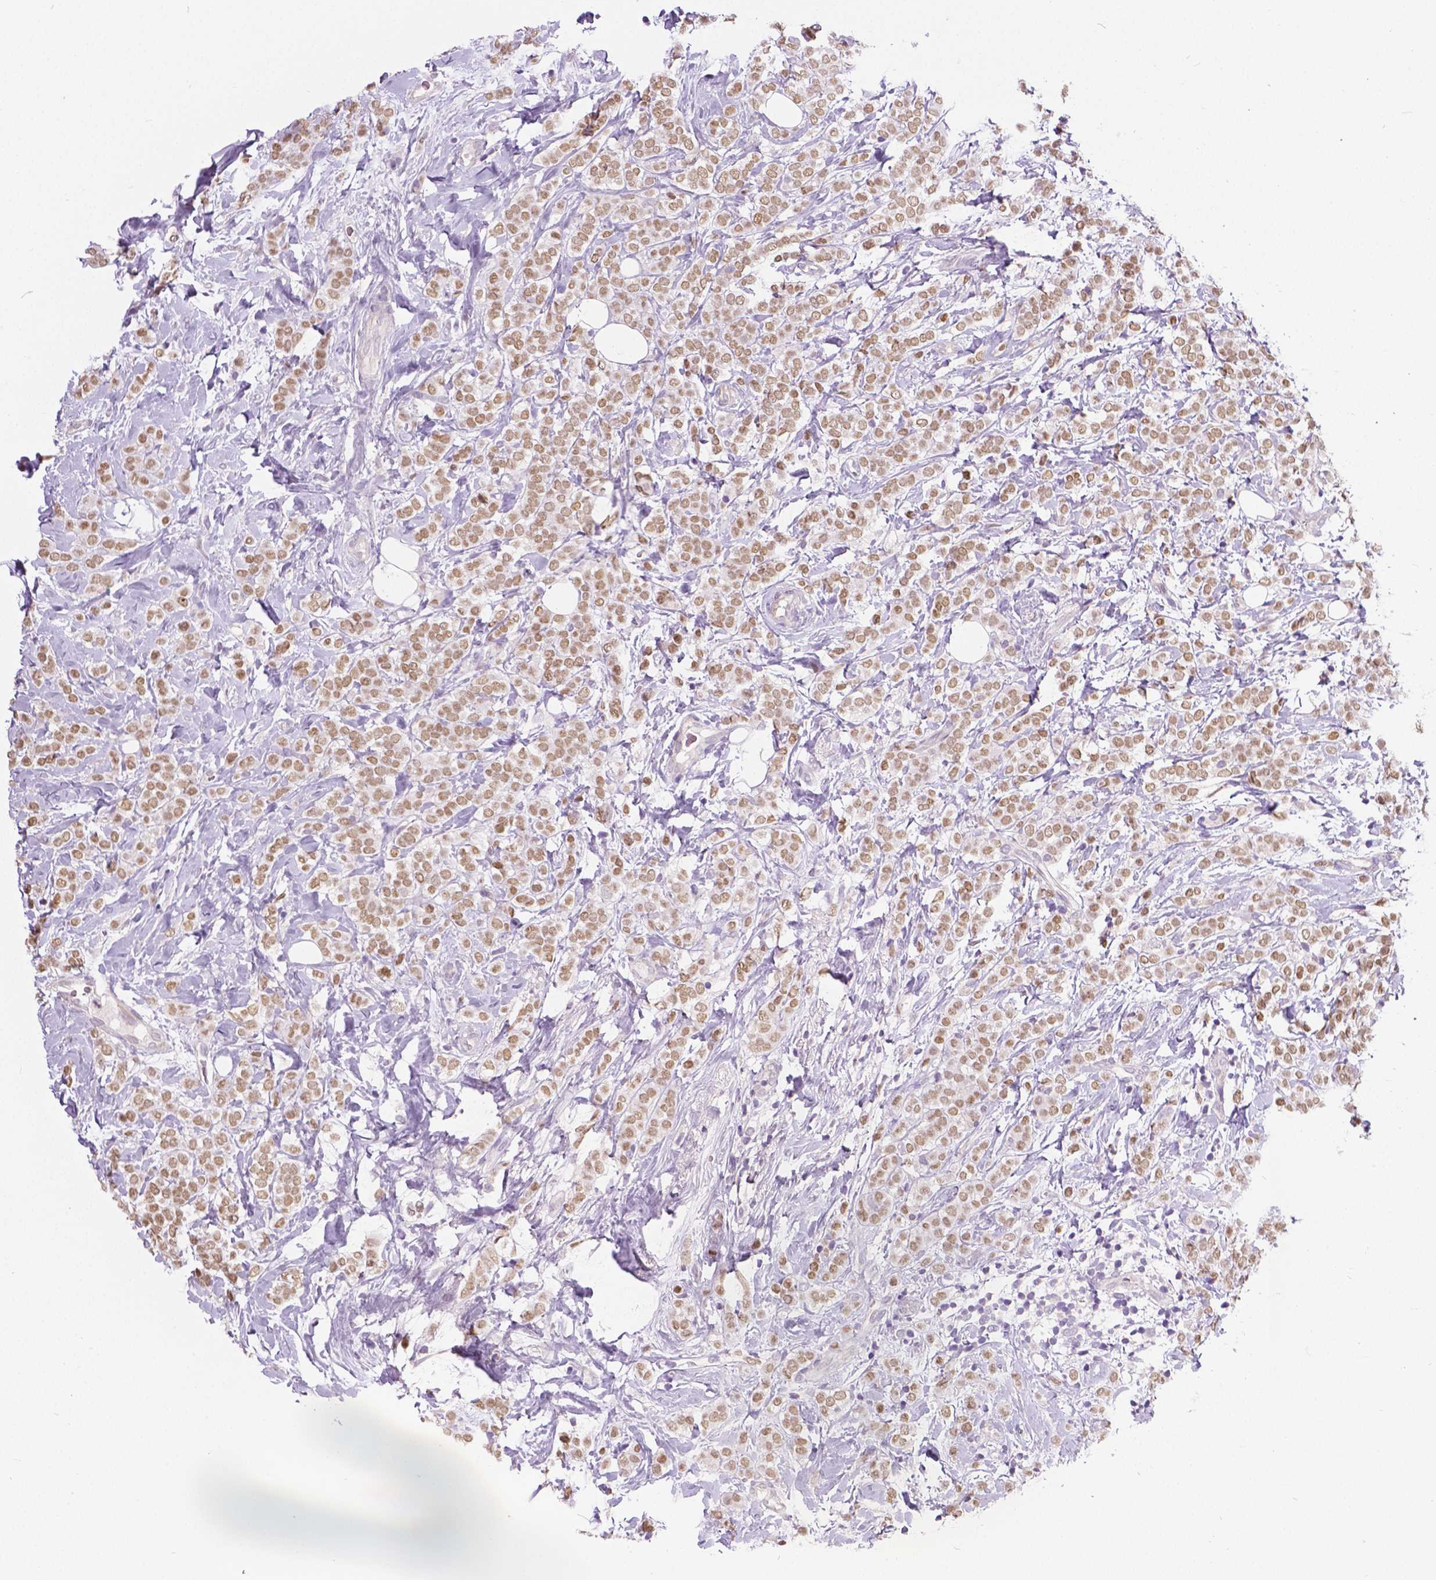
{"staining": {"intensity": "moderate", "quantity": ">75%", "location": "nuclear"}, "tissue": "breast cancer", "cell_type": "Tumor cells", "image_type": "cancer", "snomed": [{"axis": "morphology", "description": "Lobular carcinoma"}, {"axis": "topography", "description": "Breast"}], "caption": "High-power microscopy captured an immunohistochemistry micrograph of breast cancer, revealing moderate nuclear positivity in about >75% of tumor cells.", "gene": "FOXA1", "patient": {"sex": "female", "age": 49}}